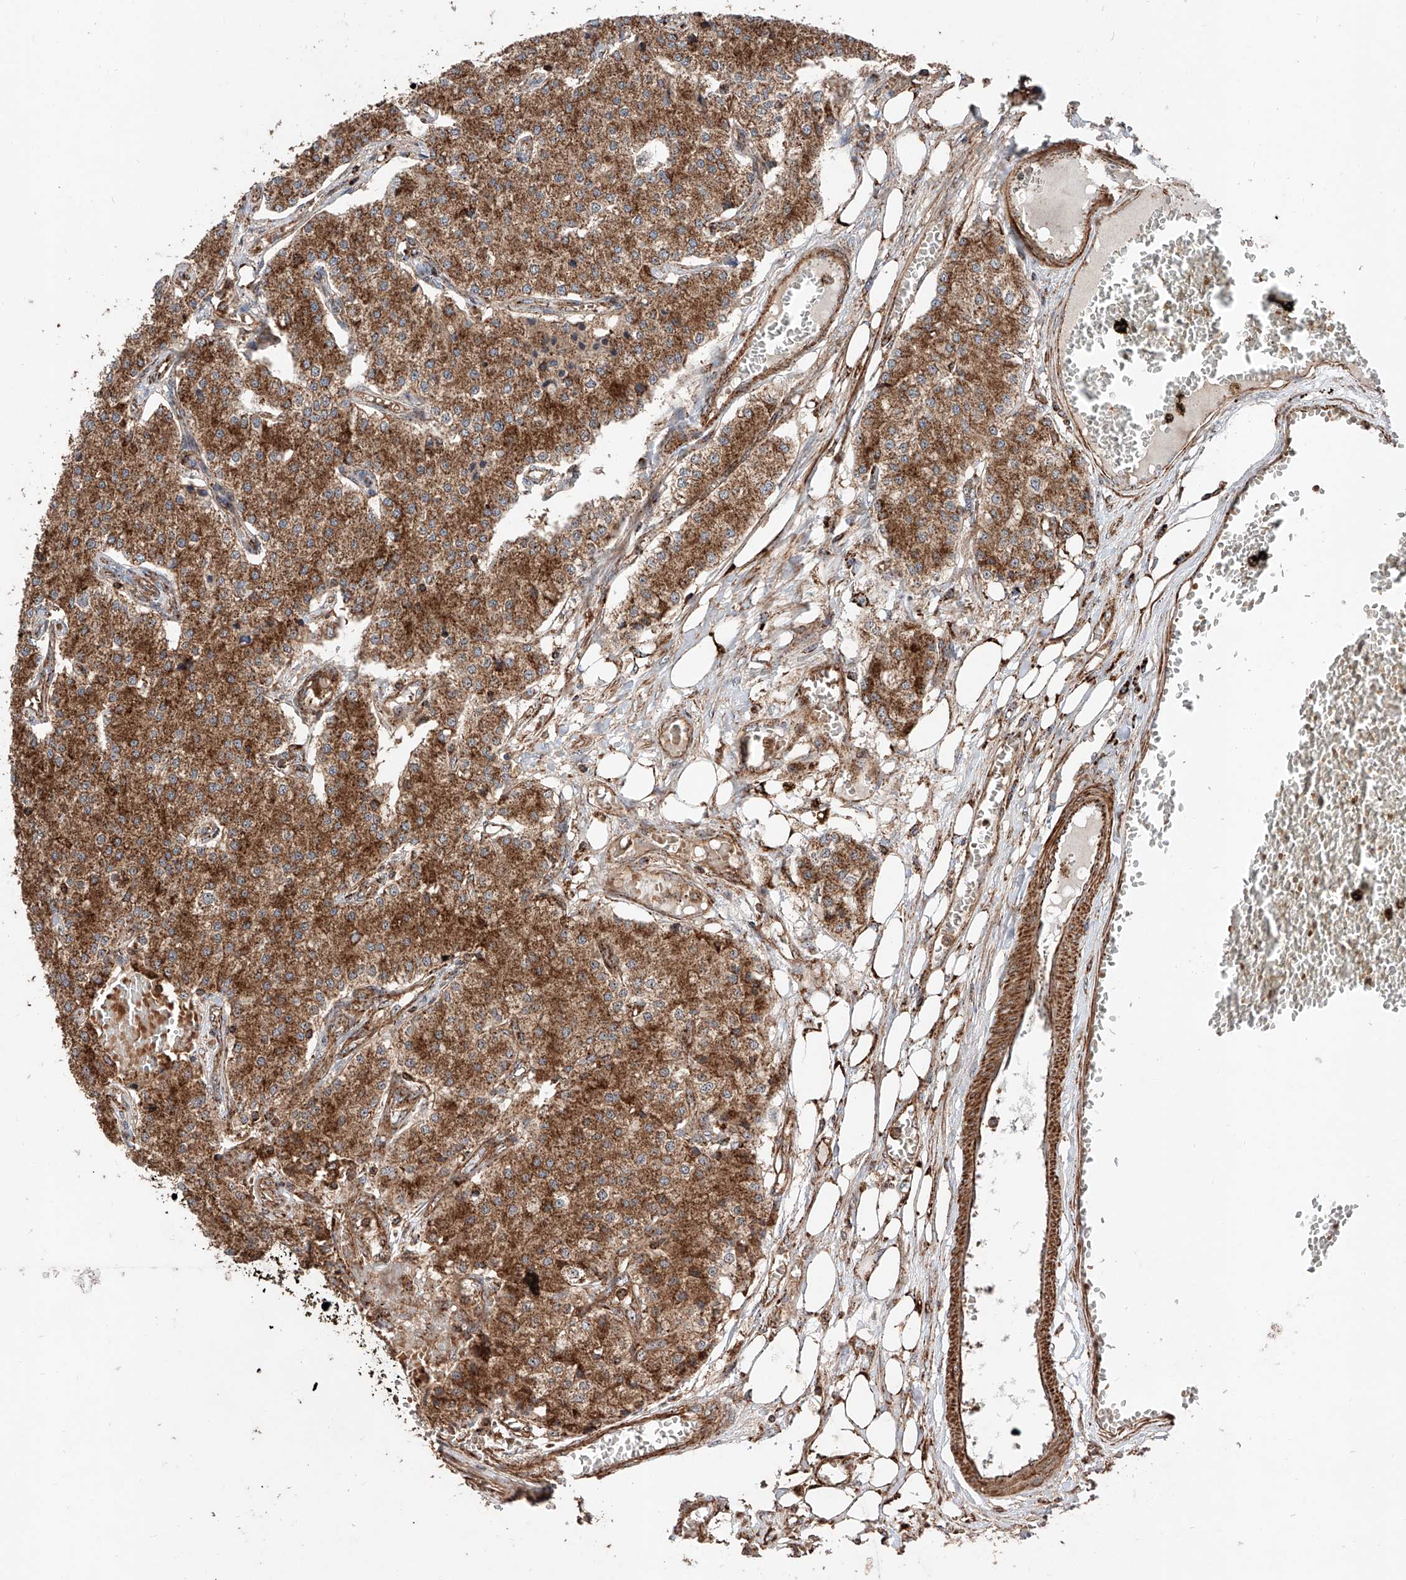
{"staining": {"intensity": "moderate", "quantity": ">75%", "location": "cytoplasmic/membranous"}, "tissue": "carcinoid", "cell_type": "Tumor cells", "image_type": "cancer", "snomed": [{"axis": "morphology", "description": "Carcinoid, malignant, NOS"}, {"axis": "topography", "description": "Colon"}], "caption": "DAB immunohistochemical staining of human carcinoid (malignant) displays moderate cytoplasmic/membranous protein positivity in about >75% of tumor cells. (IHC, brightfield microscopy, high magnification).", "gene": "PISD", "patient": {"sex": "female", "age": 52}}